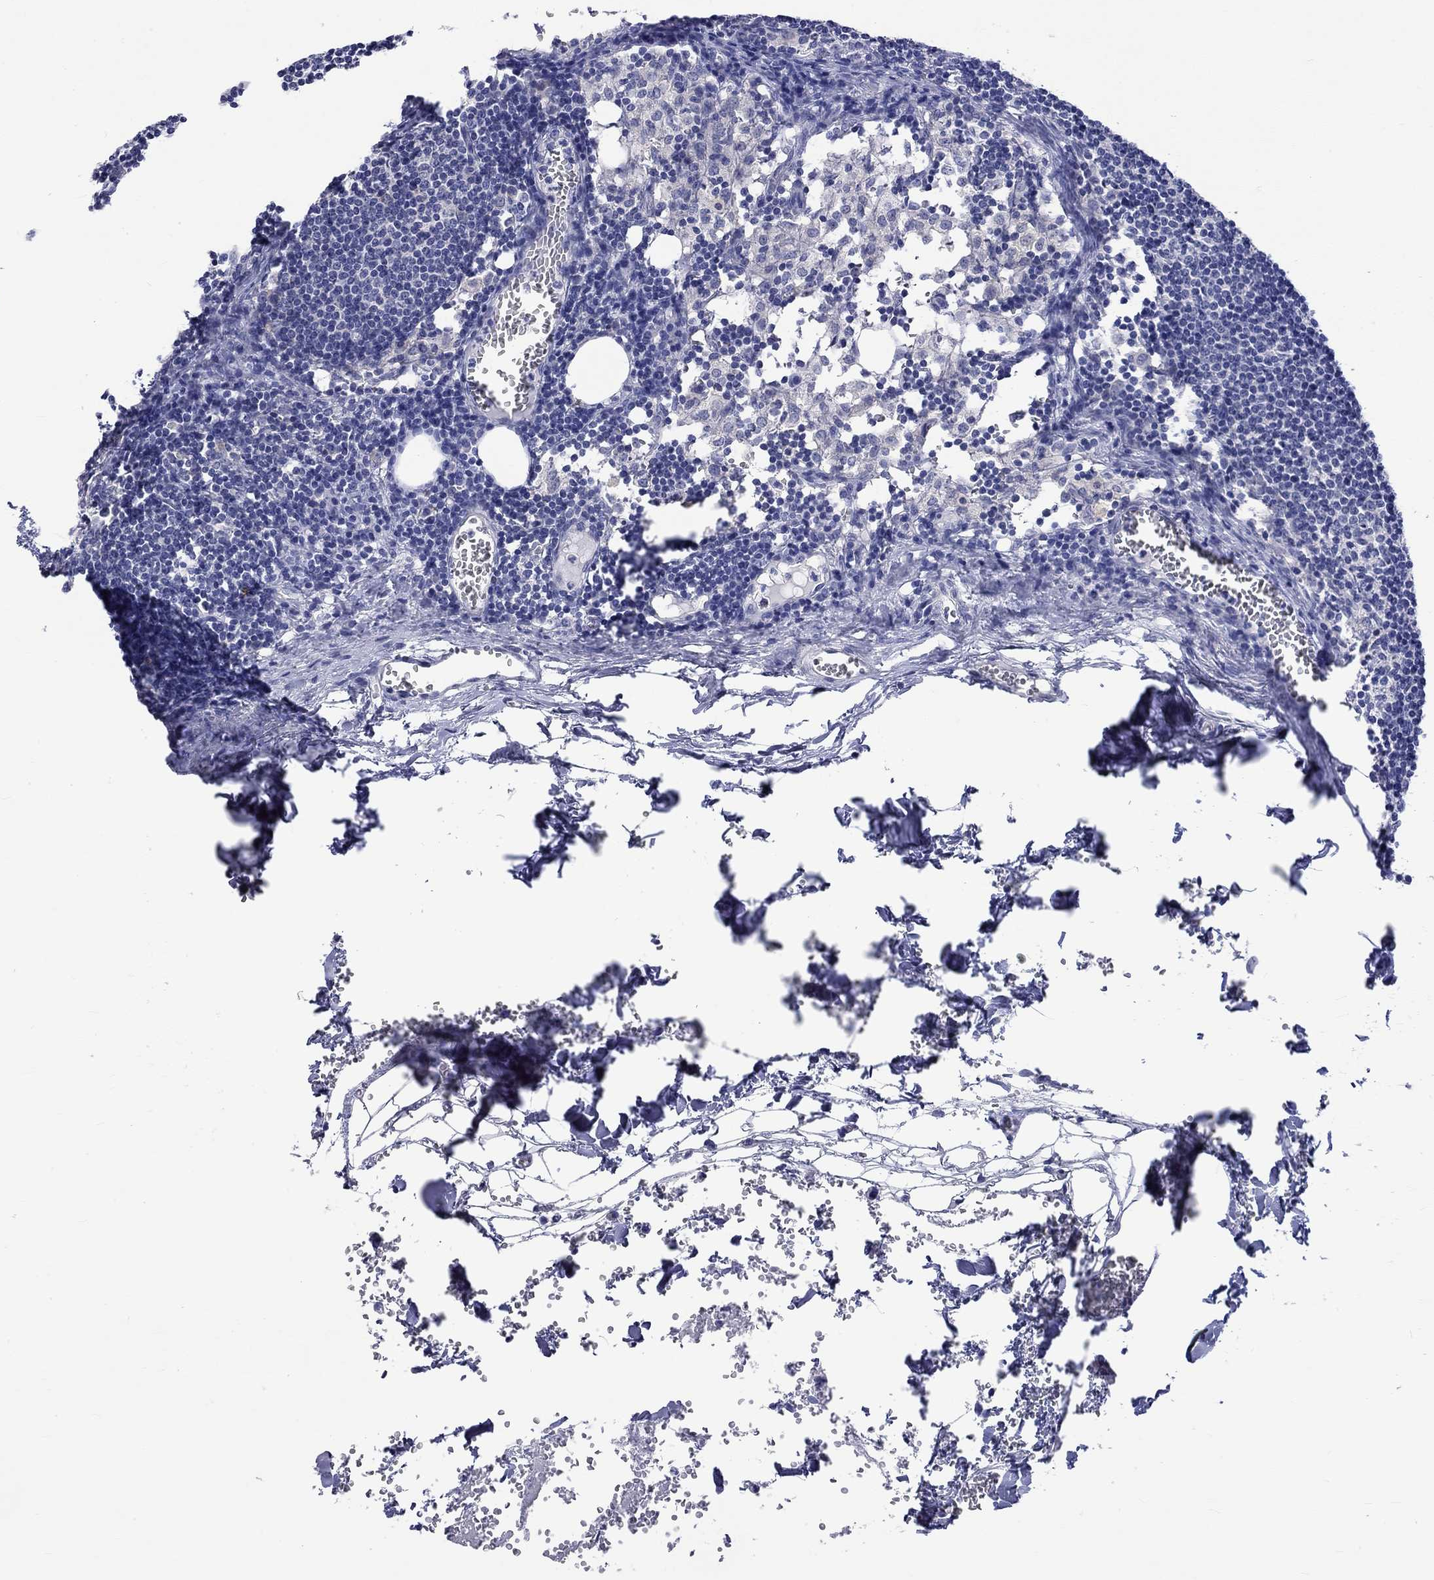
{"staining": {"intensity": "moderate", "quantity": "<25%", "location": "cytoplasmic/membranous"}, "tissue": "lymph node", "cell_type": "Germinal center cells", "image_type": "normal", "snomed": [{"axis": "morphology", "description": "Normal tissue, NOS"}, {"axis": "topography", "description": "Lymph node"}], "caption": "Human lymph node stained with a brown dye demonstrates moderate cytoplasmic/membranous positive expression in approximately <25% of germinal center cells.", "gene": "CERS1", "patient": {"sex": "male", "age": 59}}